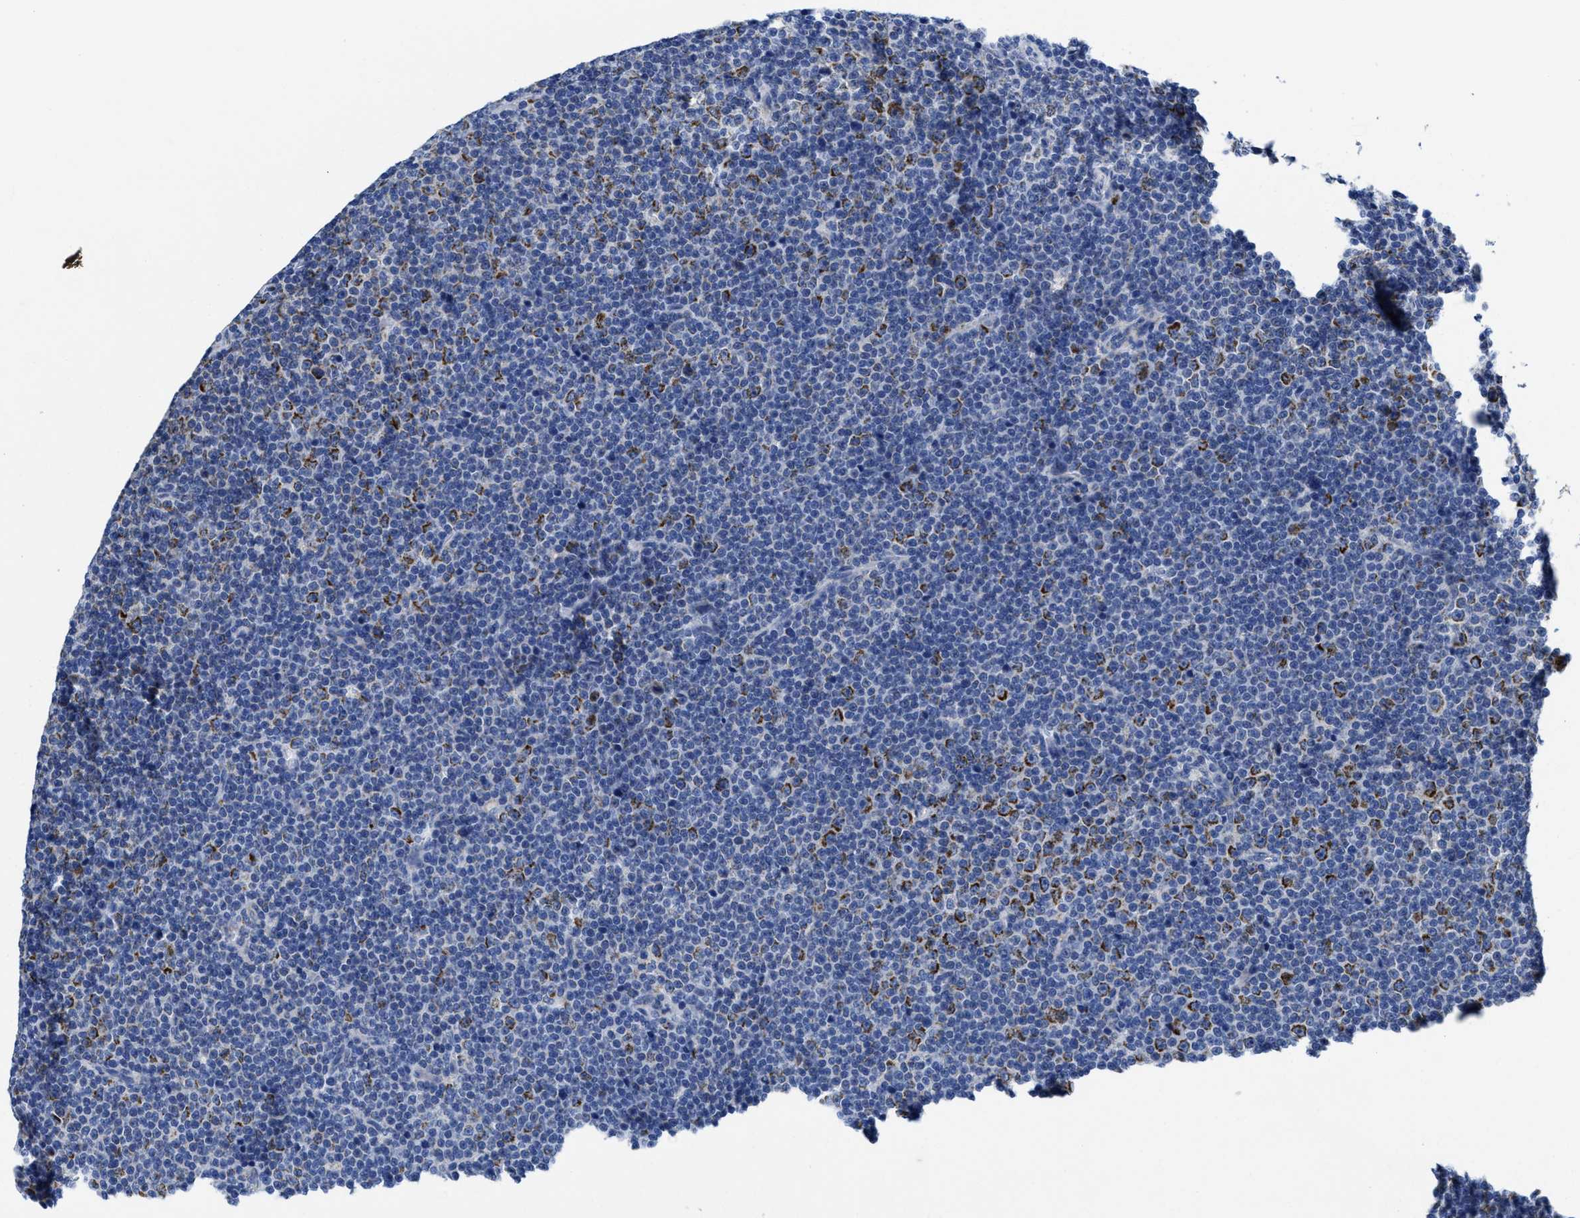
{"staining": {"intensity": "moderate", "quantity": "25%-75%", "location": "cytoplasmic/membranous"}, "tissue": "lymphoma", "cell_type": "Tumor cells", "image_type": "cancer", "snomed": [{"axis": "morphology", "description": "Malignant lymphoma, non-Hodgkin's type, Low grade"}, {"axis": "topography", "description": "Lymph node"}], "caption": "The immunohistochemical stain highlights moderate cytoplasmic/membranous expression in tumor cells of malignant lymphoma, non-Hodgkin's type (low-grade) tissue.", "gene": "TBRG4", "patient": {"sex": "female", "age": 67}}